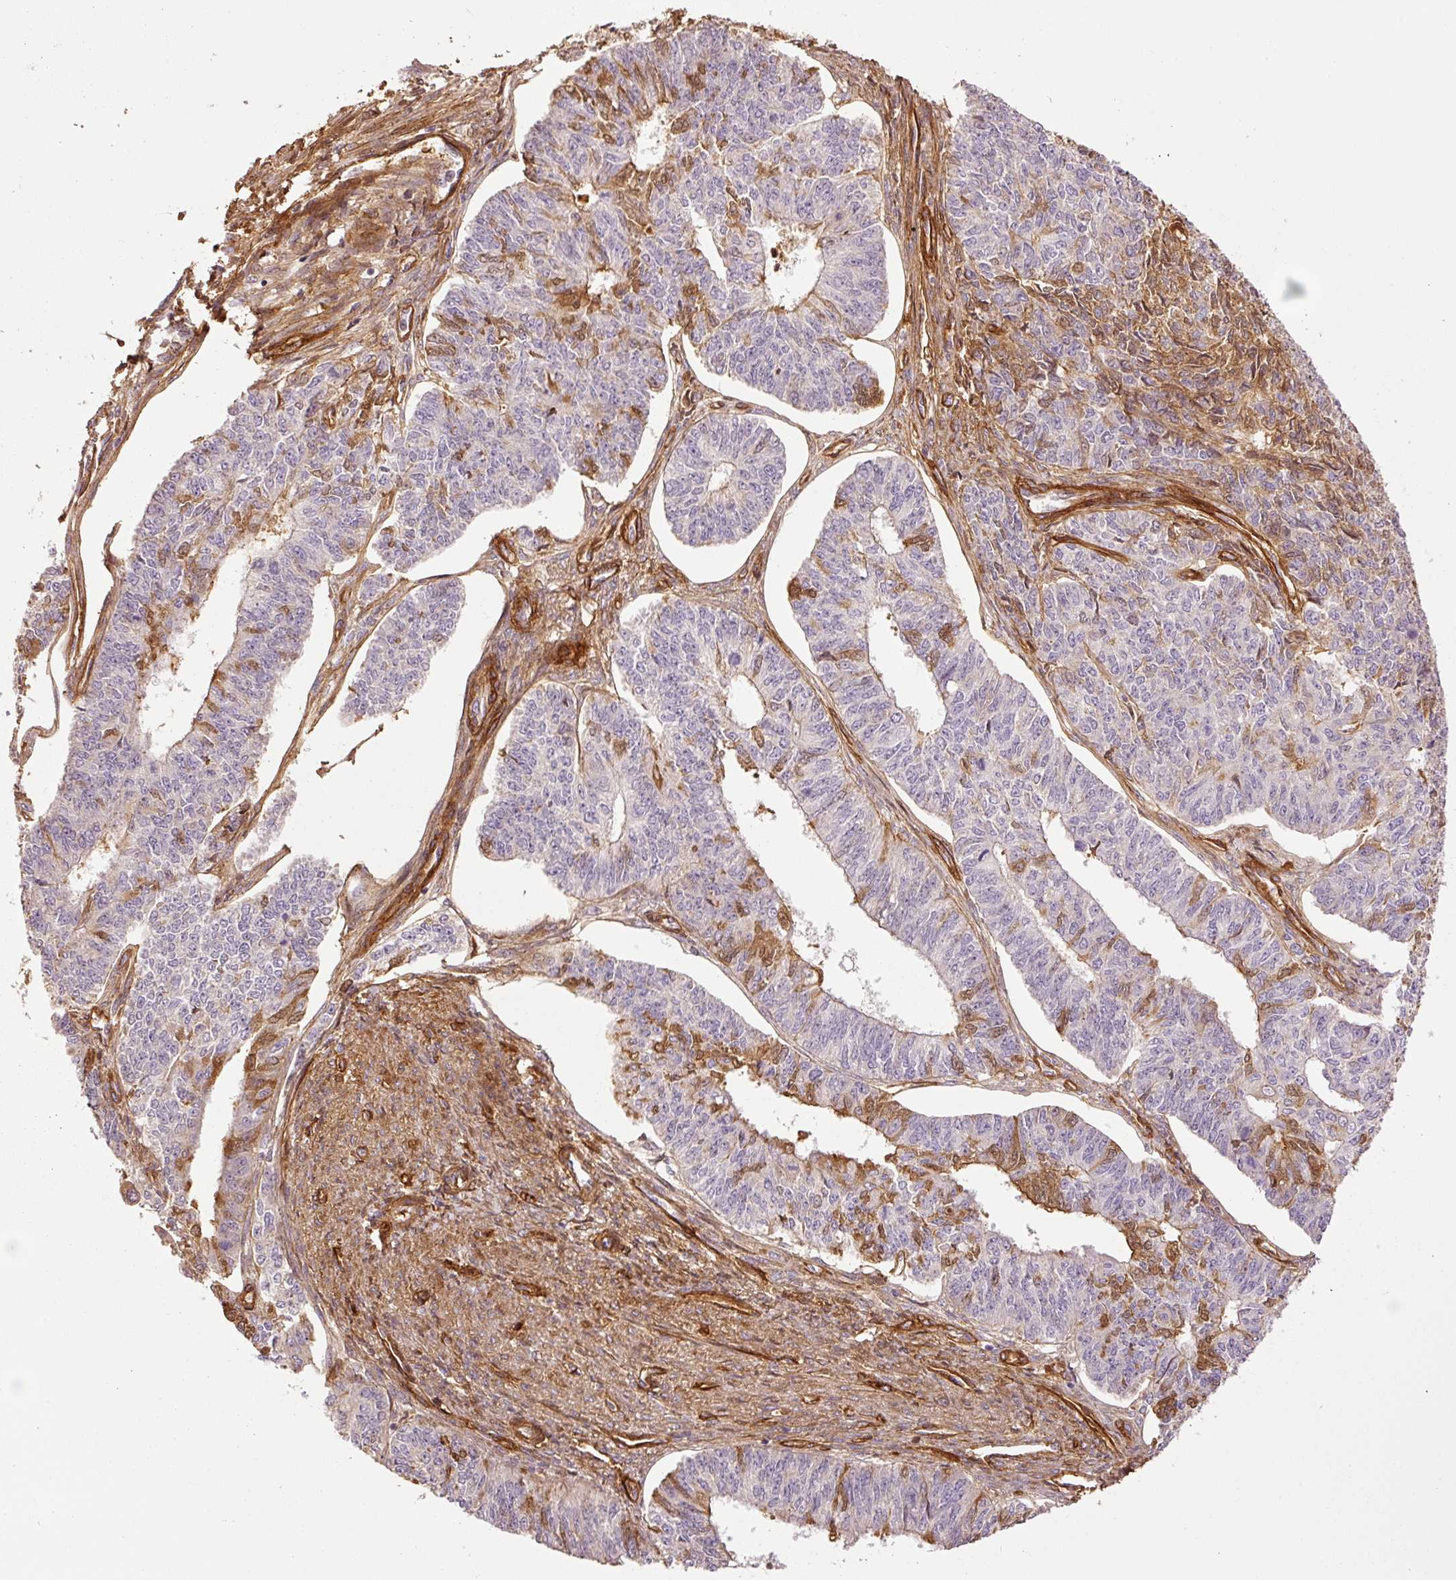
{"staining": {"intensity": "moderate", "quantity": "<25%", "location": "cytoplasmic/membranous,nuclear"}, "tissue": "endometrial cancer", "cell_type": "Tumor cells", "image_type": "cancer", "snomed": [{"axis": "morphology", "description": "Adenocarcinoma, NOS"}, {"axis": "topography", "description": "Endometrium"}], "caption": "IHC histopathology image of human adenocarcinoma (endometrial) stained for a protein (brown), which shows low levels of moderate cytoplasmic/membranous and nuclear expression in about <25% of tumor cells.", "gene": "NID2", "patient": {"sex": "female", "age": 32}}